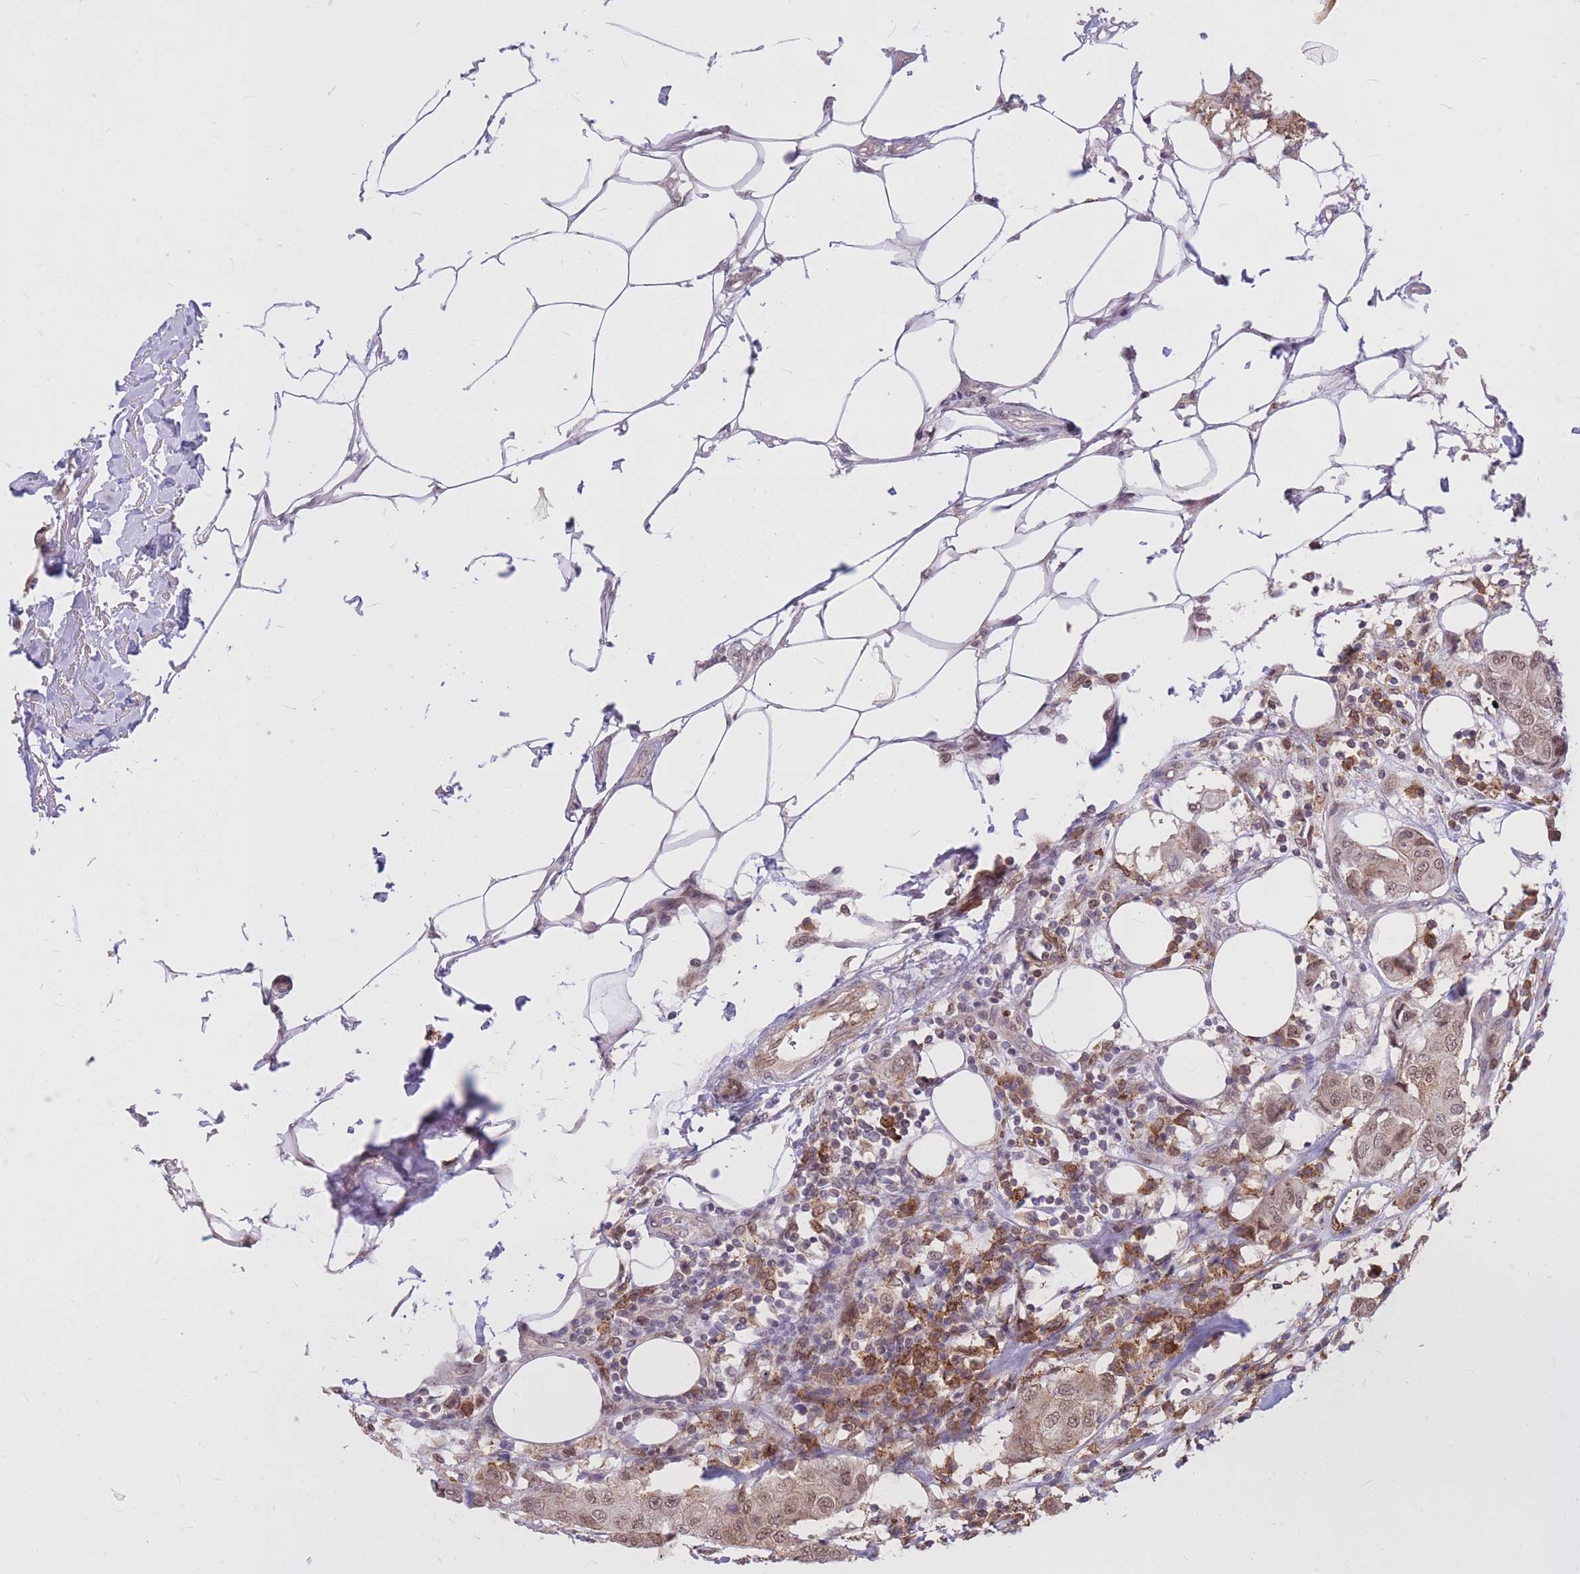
{"staining": {"intensity": "moderate", "quantity": ">75%", "location": "nuclear"}, "tissue": "breast cancer", "cell_type": "Tumor cells", "image_type": "cancer", "snomed": [{"axis": "morphology", "description": "Duct carcinoma"}, {"axis": "topography", "description": "Breast"}], "caption": "IHC image of breast cancer stained for a protein (brown), which exhibits medium levels of moderate nuclear staining in about >75% of tumor cells.", "gene": "TCF20", "patient": {"sex": "female", "age": 80}}